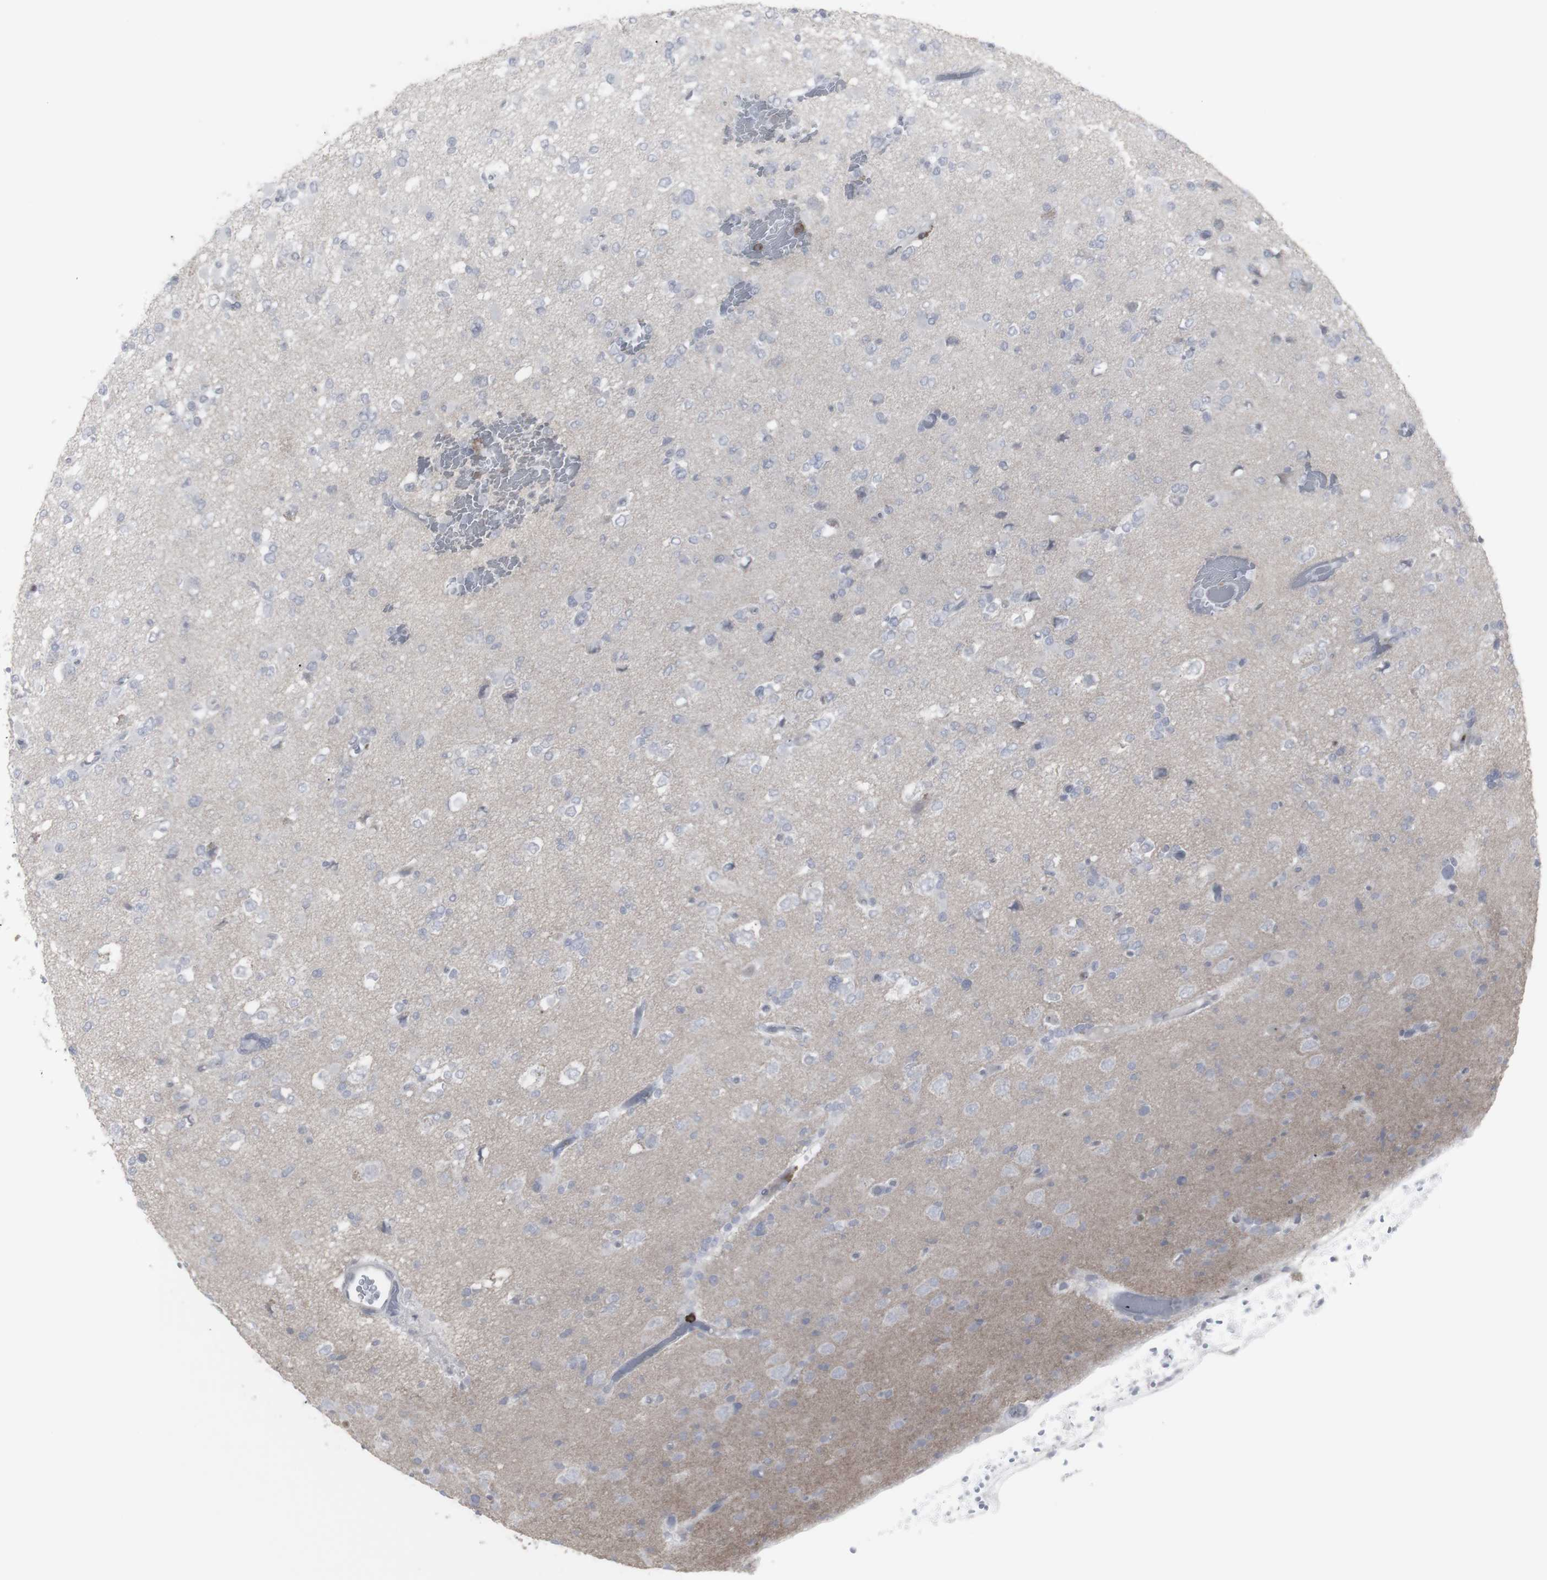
{"staining": {"intensity": "negative", "quantity": "none", "location": "none"}, "tissue": "glioma", "cell_type": "Tumor cells", "image_type": "cancer", "snomed": [{"axis": "morphology", "description": "Glioma, malignant, Low grade"}, {"axis": "topography", "description": "Brain"}], "caption": "Protein analysis of glioma shows no significant positivity in tumor cells.", "gene": "APOBEC2", "patient": {"sex": "female", "age": 22}}